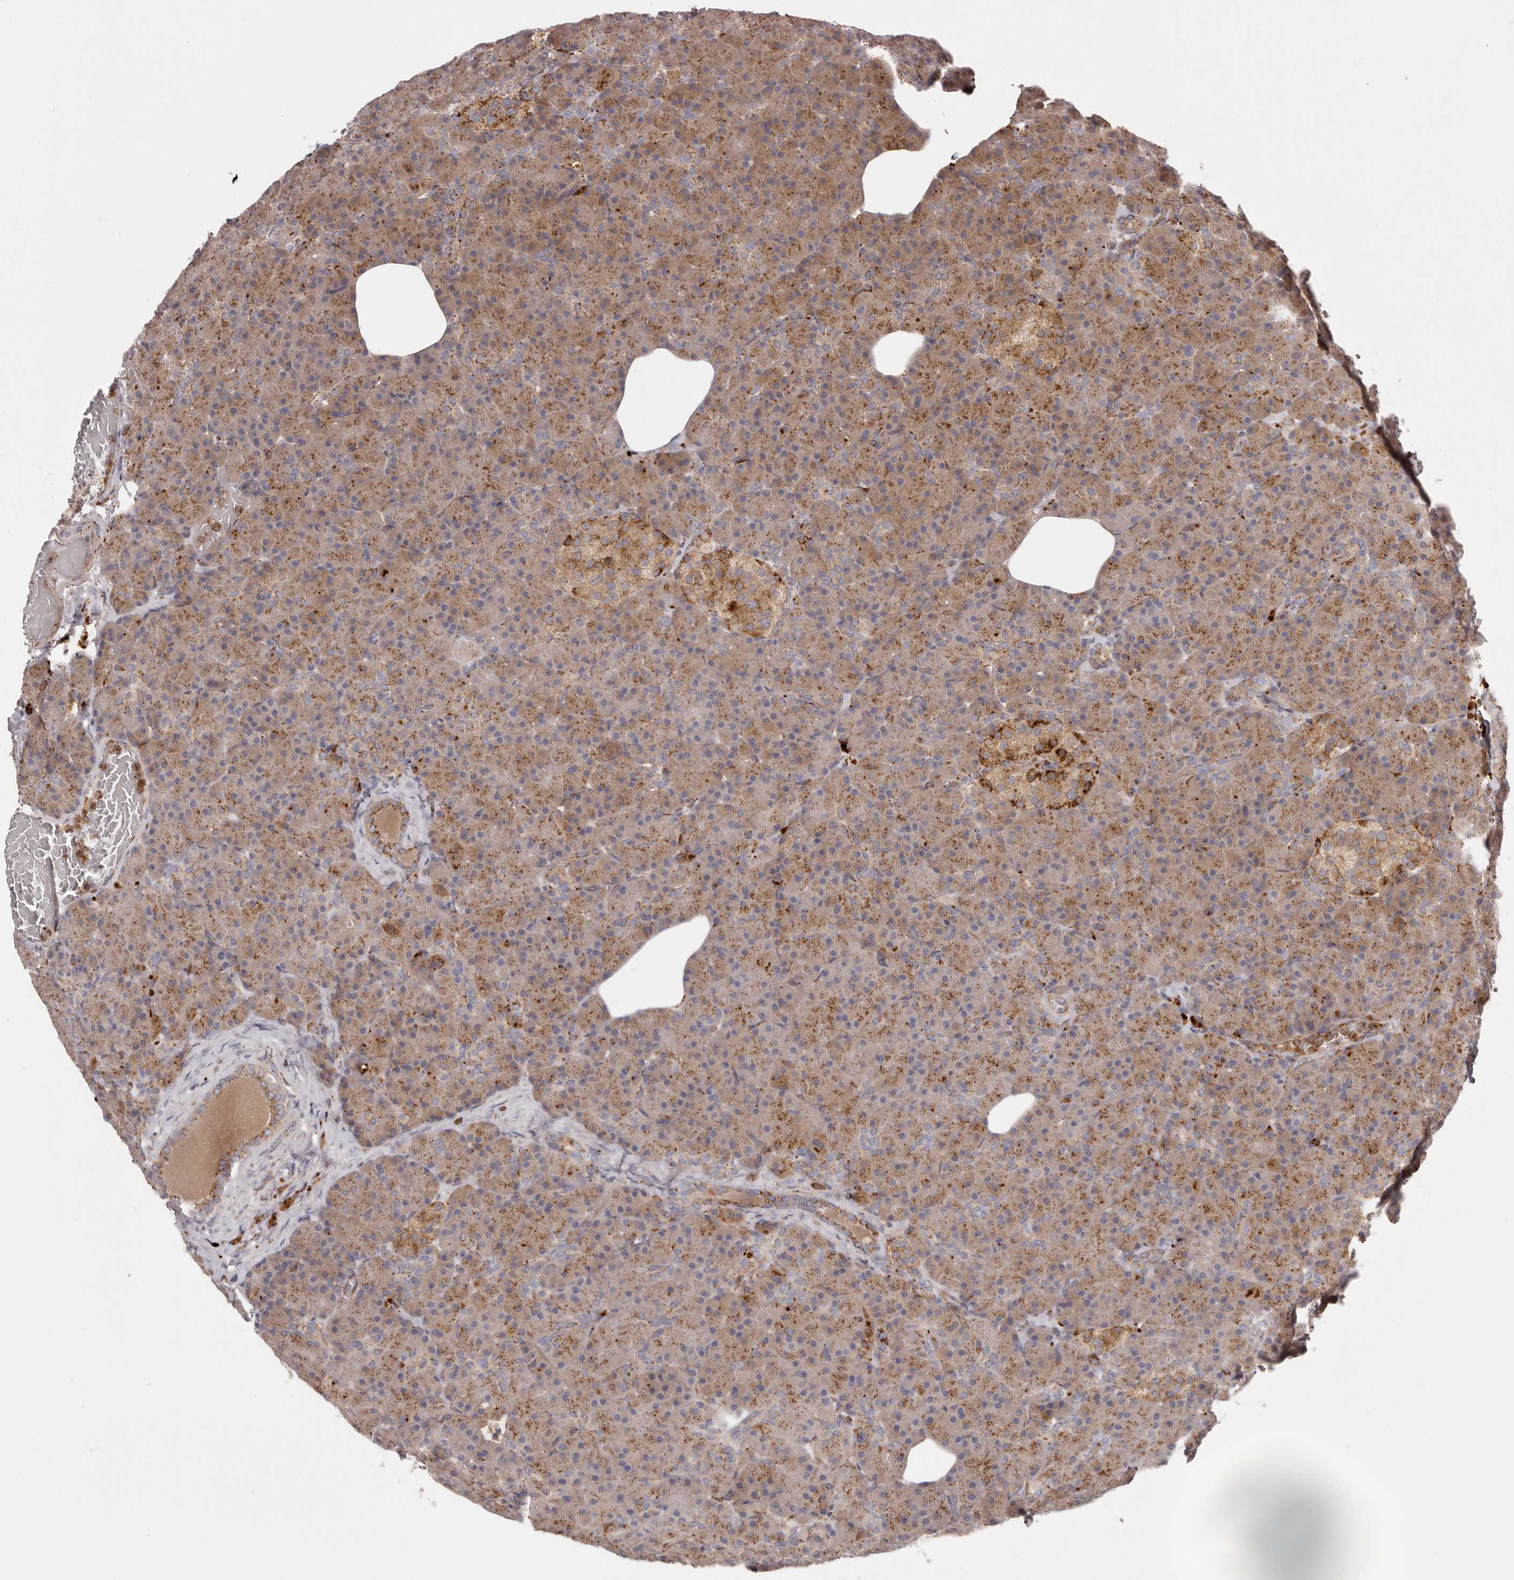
{"staining": {"intensity": "strong", "quantity": "25%-75%", "location": "cytoplasmic/membranous"}, "tissue": "pancreas", "cell_type": "Exocrine glandular cells", "image_type": "normal", "snomed": [{"axis": "morphology", "description": "Normal tissue, NOS"}, {"axis": "topography", "description": "Pancreas"}], "caption": "Protein positivity by IHC displays strong cytoplasmic/membranous expression in approximately 25%-75% of exocrine glandular cells in normal pancreas.", "gene": "GRN", "patient": {"sex": "female", "age": 43}}